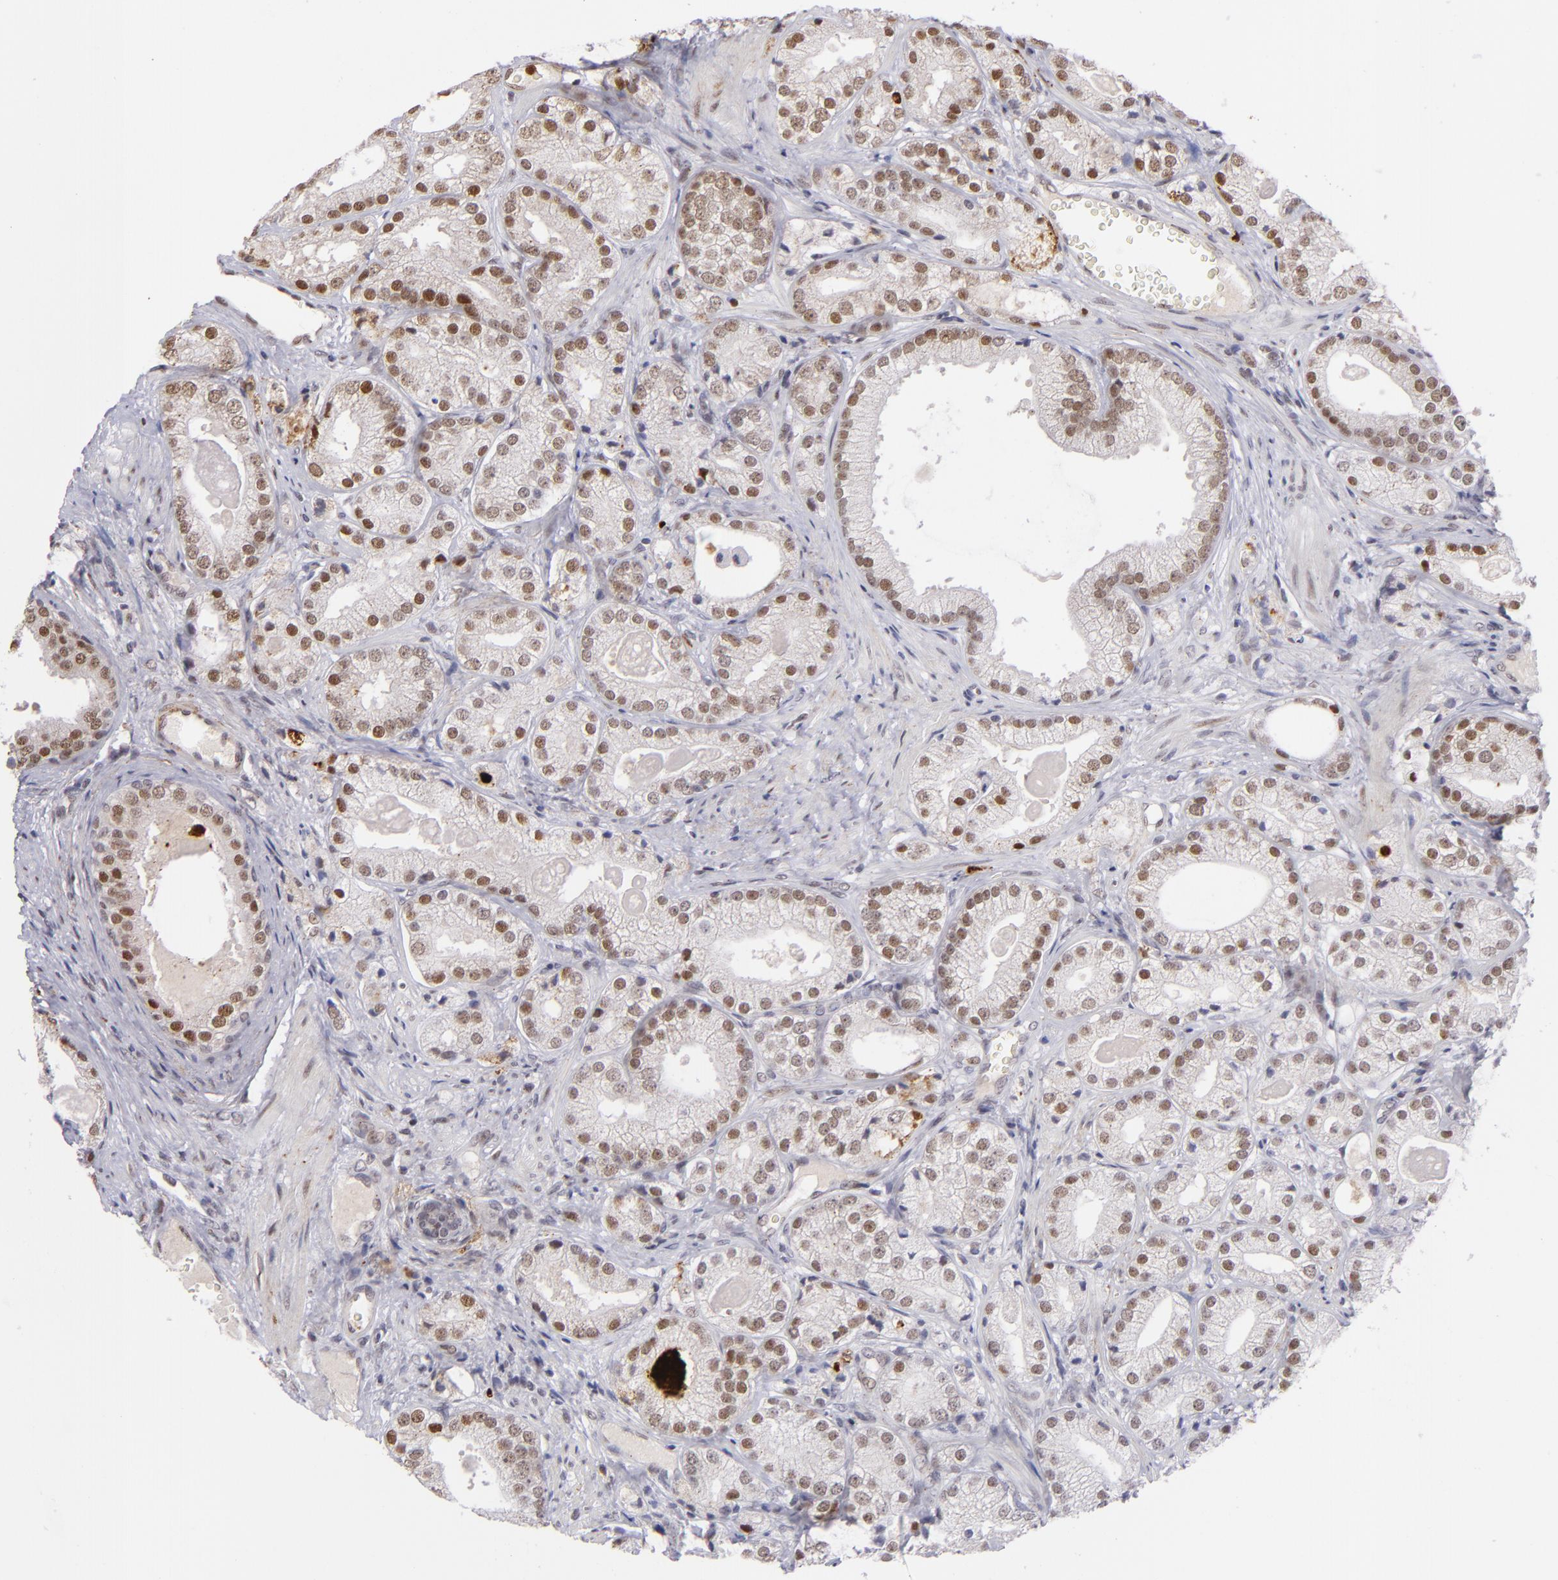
{"staining": {"intensity": "weak", "quantity": "25%-75%", "location": "nuclear"}, "tissue": "prostate cancer", "cell_type": "Tumor cells", "image_type": "cancer", "snomed": [{"axis": "morphology", "description": "Adenocarcinoma, Low grade"}, {"axis": "topography", "description": "Prostate"}], "caption": "Immunohistochemistry (IHC) of prostate cancer (adenocarcinoma (low-grade)) displays low levels of weak nuclear expression in about 25%-75% of tumor cells.", "gene": "RXRG", "patient": {"sex": "male", "age": 69}}